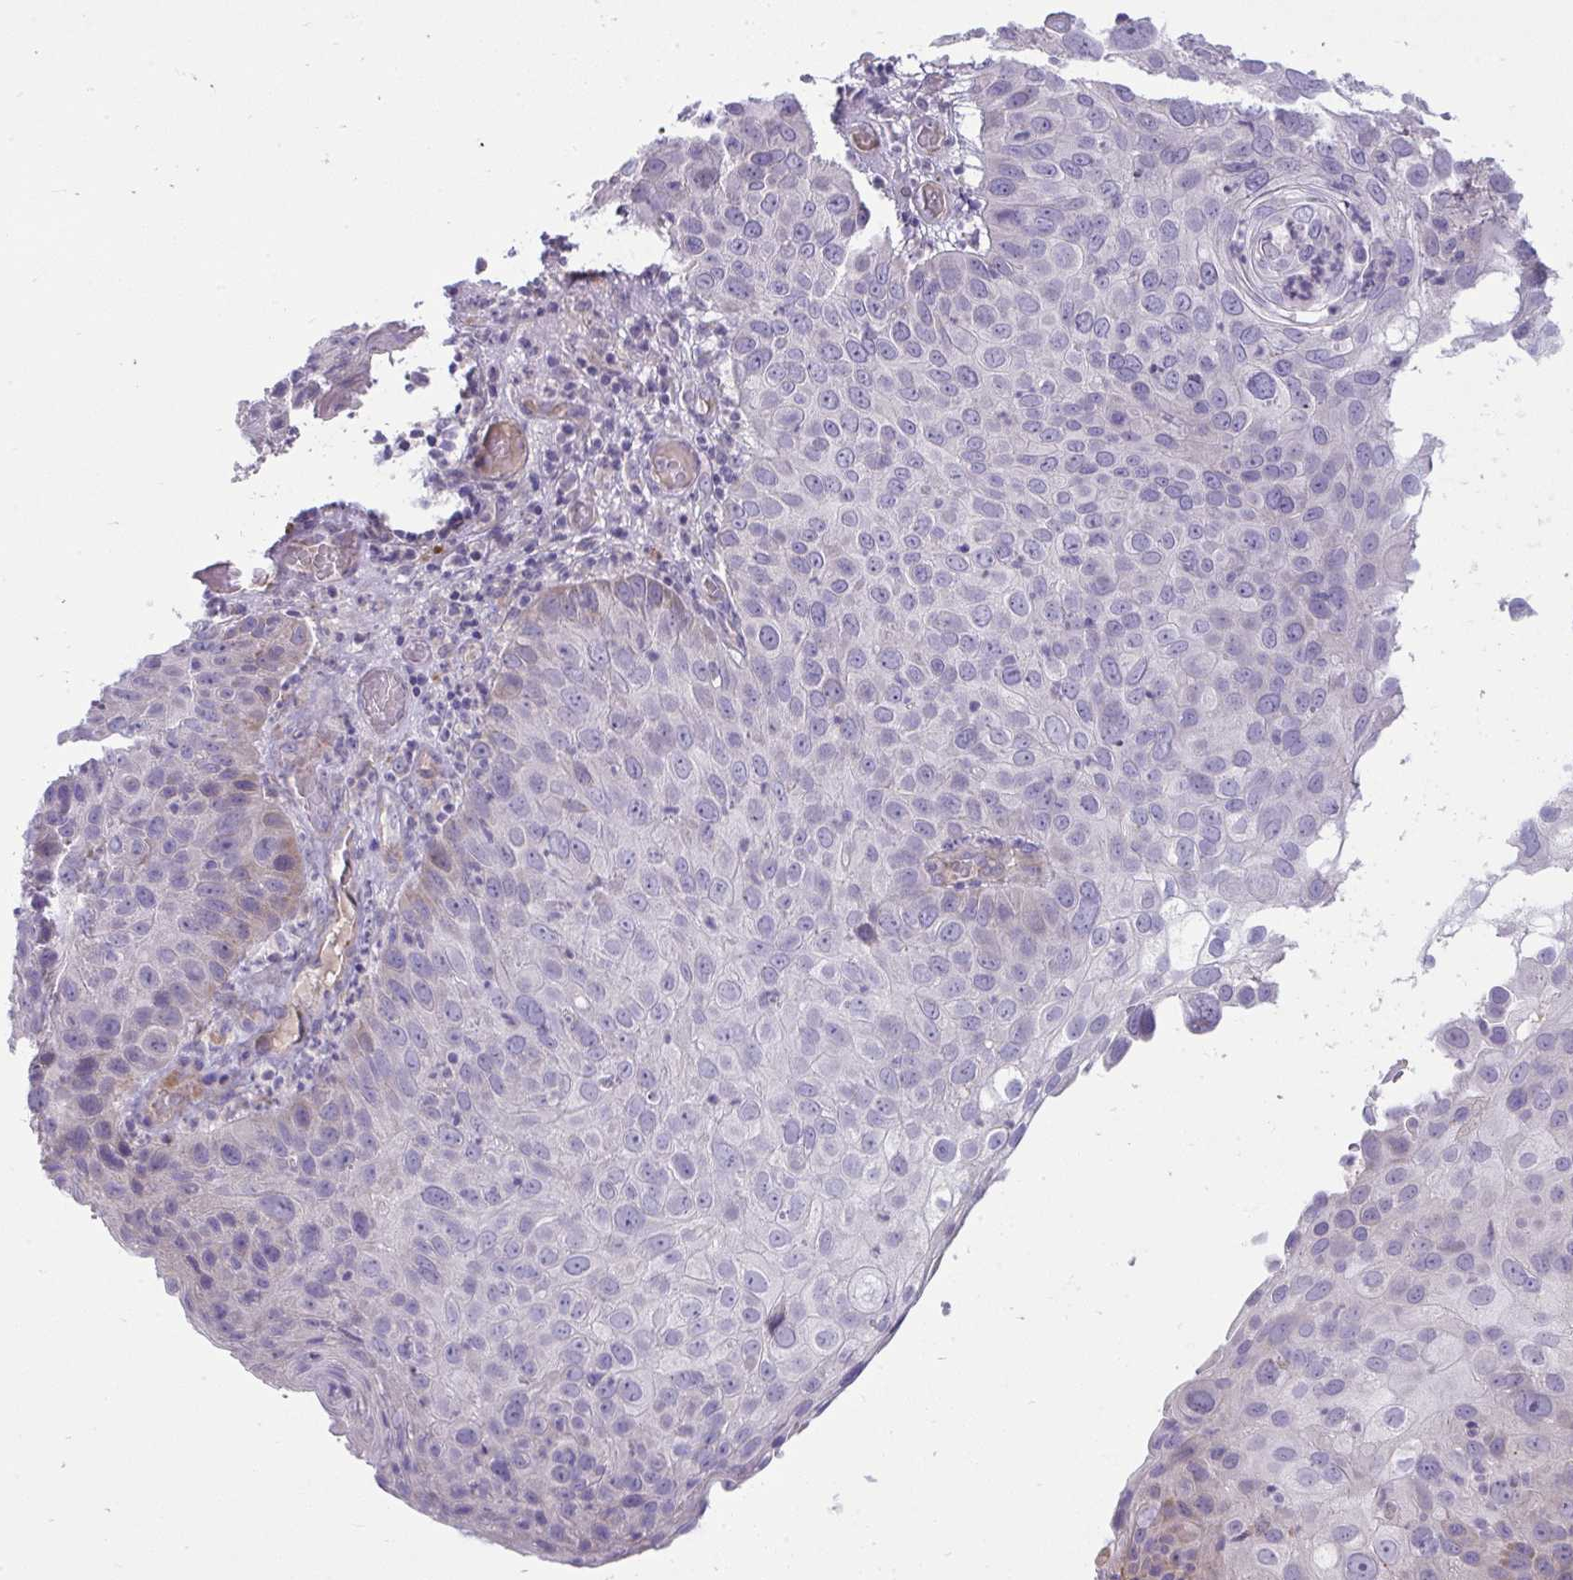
{"staining": {"intensity": "weak", "quantity": "<25%", "location": "cytoplasmic/membranous"}, "tissue": "skin cancer", "cell_type": "Tumor cells", "image_type": "cancer", "snomed": [{"axis": "morphology", "description": "Squamous cell carcinoma, NOS"}, {"axis": "topography", "description": "Skin"}], "caption": "The image displays no significant expression in tumor cells of skin cancer.", "gene": "PIGZ", "patient": {"sex": "male", "age": 87}}